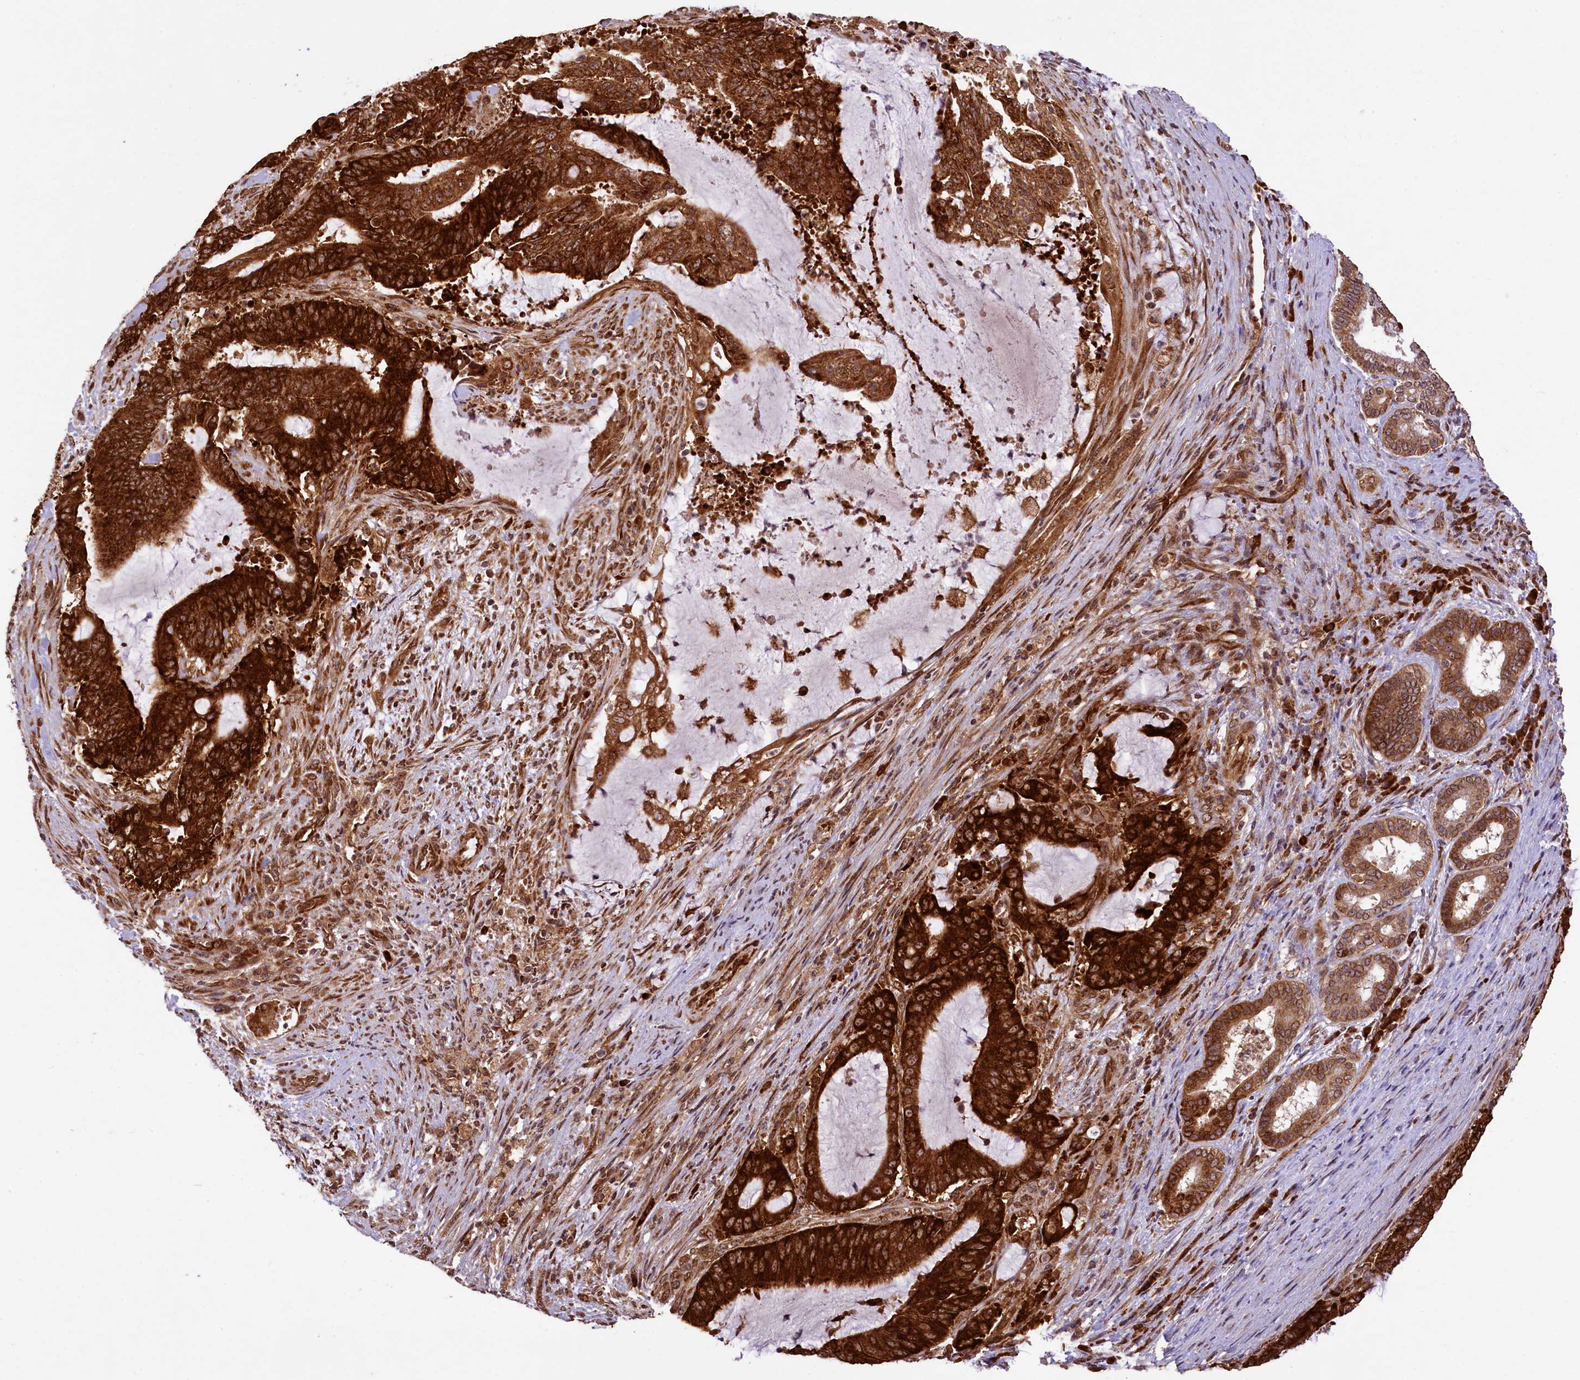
{"staining": {"intensity": "strong", "quantity": ">75%", "location": "cytoplasmic/membranous"}, "tissue": "liver cancer", "cell_type": "Tumor cells", "image_type": "cancer", "snomed": [{"axis": "morphology", "description": "Normal tissue, NOS"}, {"axis": "morphology", "description": "Cholangiocarcinoma"}, {"axis": "topography", "description": "Liver"}, {"axis": "topography", "description": "Peripheral nerve tissue"}], "caption": "Immunohistochemical staining of human liver cancer (cholangiocarcinoma) reveals high levels of strong cytoplasmic/membranous expression in approximately >75% of tumor cells. (Brightfield microscopy of DAB IHC at high magnification).", "gene": "LARP4", "patient": {"sex": "female", "age": 73}}